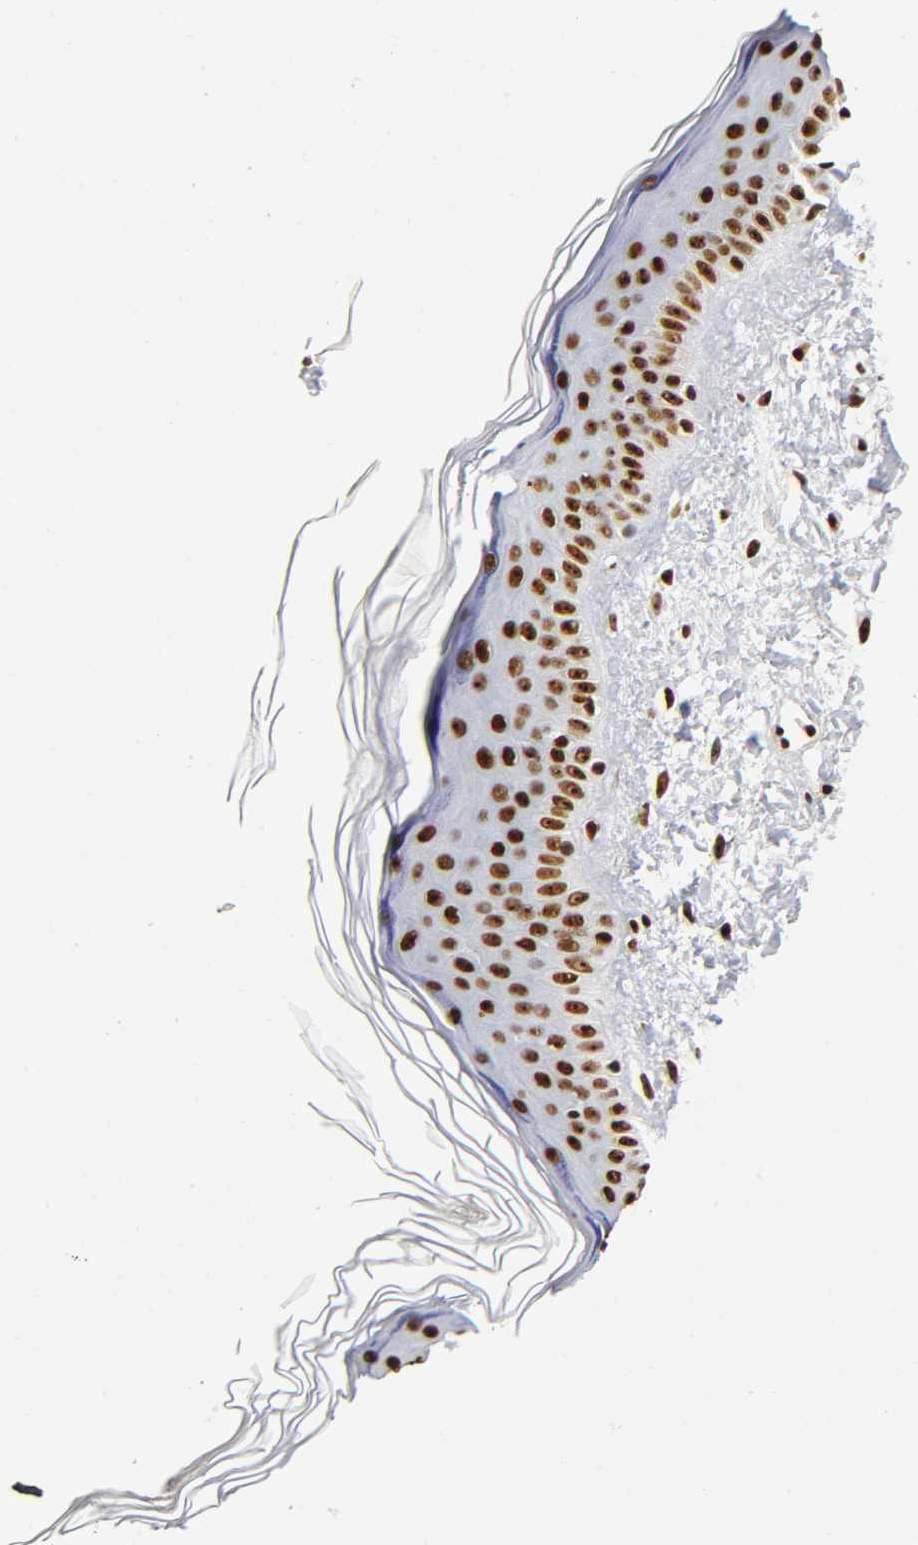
{"staining": {"intensity": "strong", "quantity": ">75%", "location": "nuclear"}, "tissue": "skin", "cell_type": "Fibroblasts", "image_type": "normal", "snomed": [{"axis": "morphology", "description": "Normal tissue, NOS"}, {"axis": "topography", "description": "Skin"}], "caption": "Immunohistochemistry image of unremarkable human skin stained for a protein (brown), which exhibits high levels of strong nuclear expression in approximately >75% of fibroblasts.", "gene": "UBTF", "patient": {"sex": "female", "age": 19}}